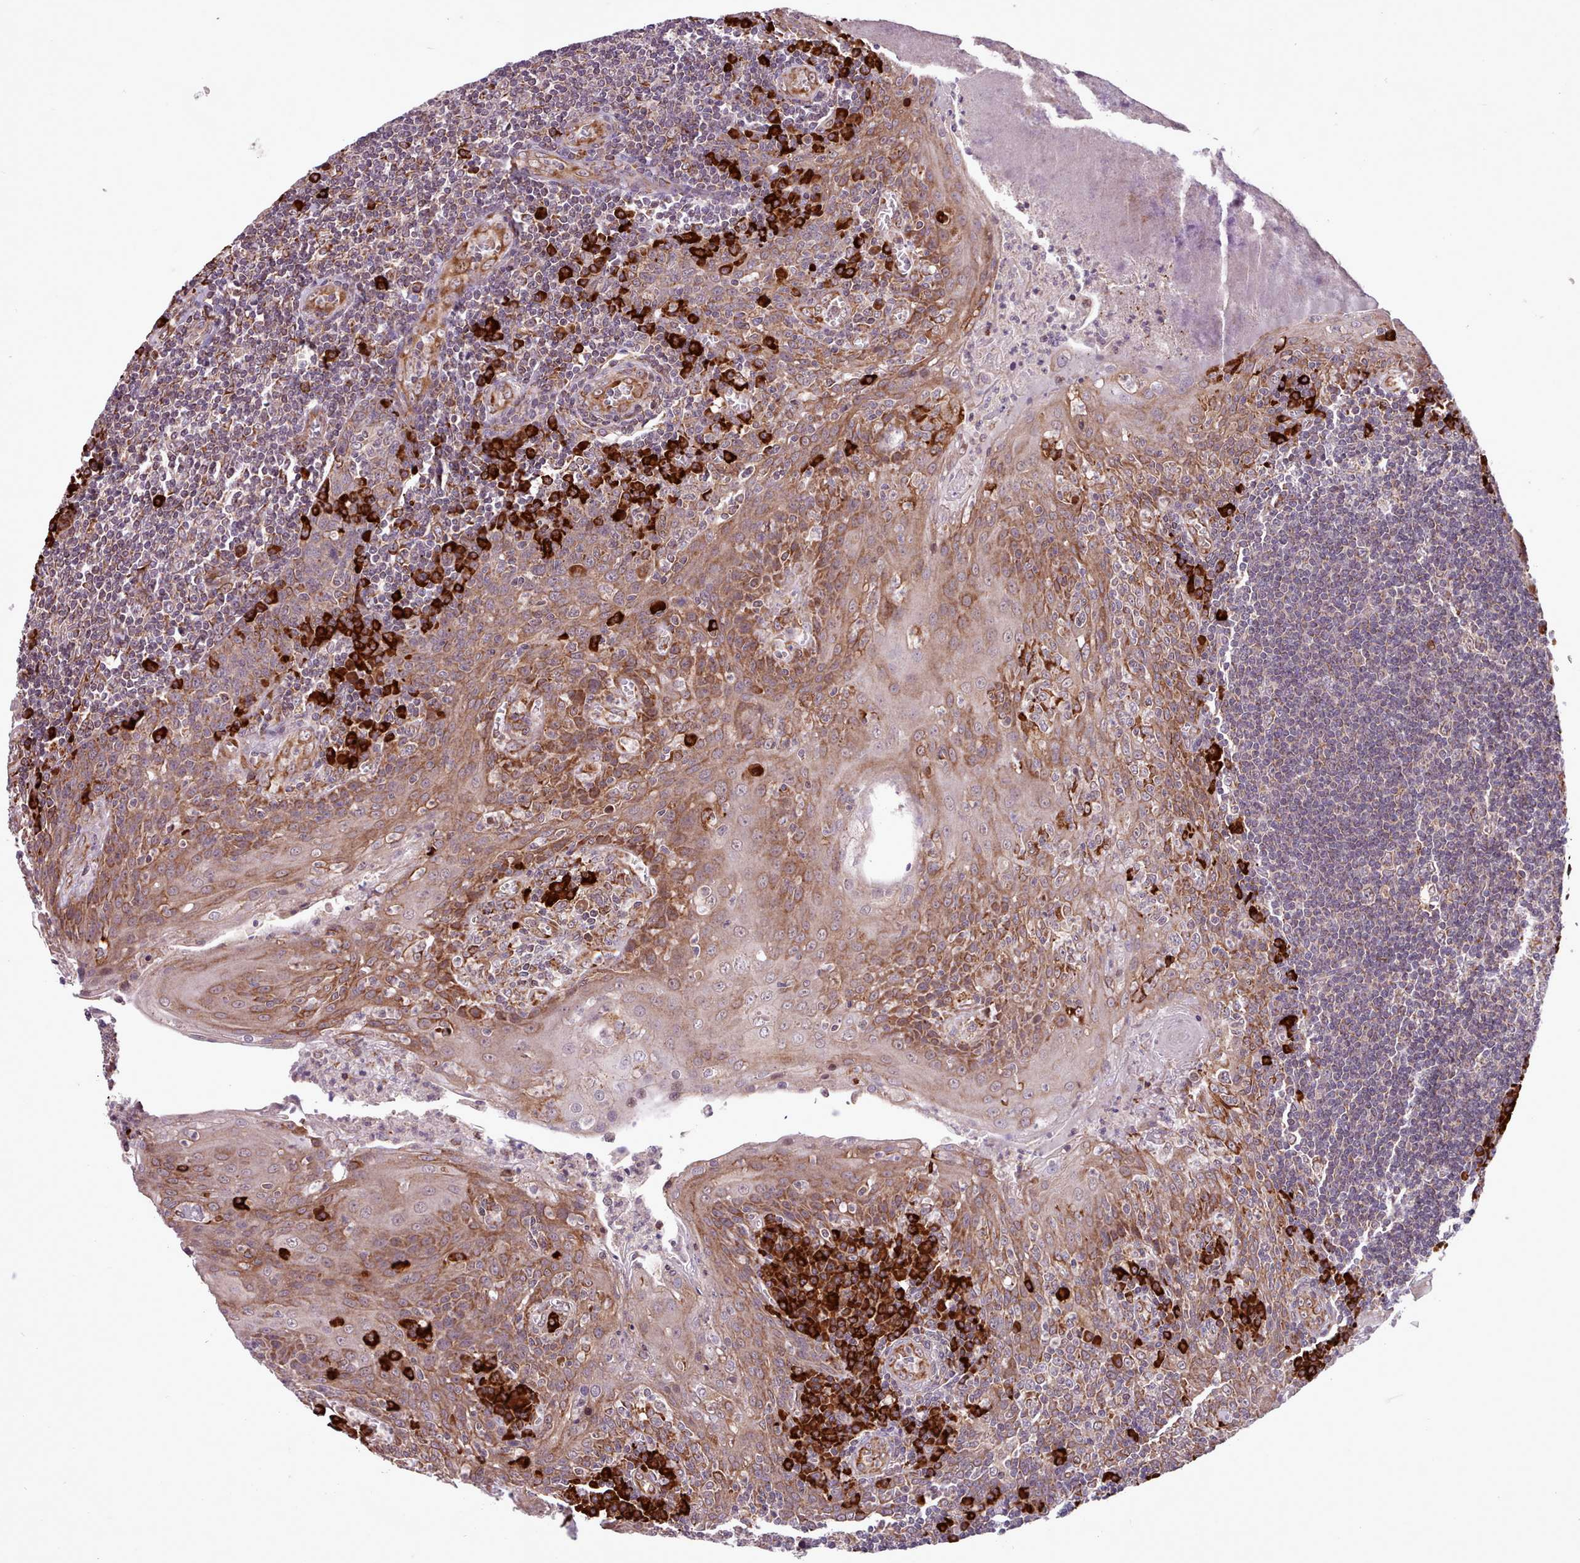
{"staining": {"intensity": "strong", "quantity": "<25%", "location": "cytoplasmic/membranous"}, "tissue": "tonsil", "cell_type": "Germinal center cells", "image_type": "normal", "snomed": [{"axis": "morphology", "description": "Normal tissue, NOS"}, {"axis": "topography", "description": "Tonsil"}], "caption": "DAB immunohistochemical staining of benign tonsil exhibits strong cytoplasmic/membranous protein positivity in approximately <25% of germinal center cells.", "gene": "TTLL3", "patient": {"sex": "male", "age": 27}}